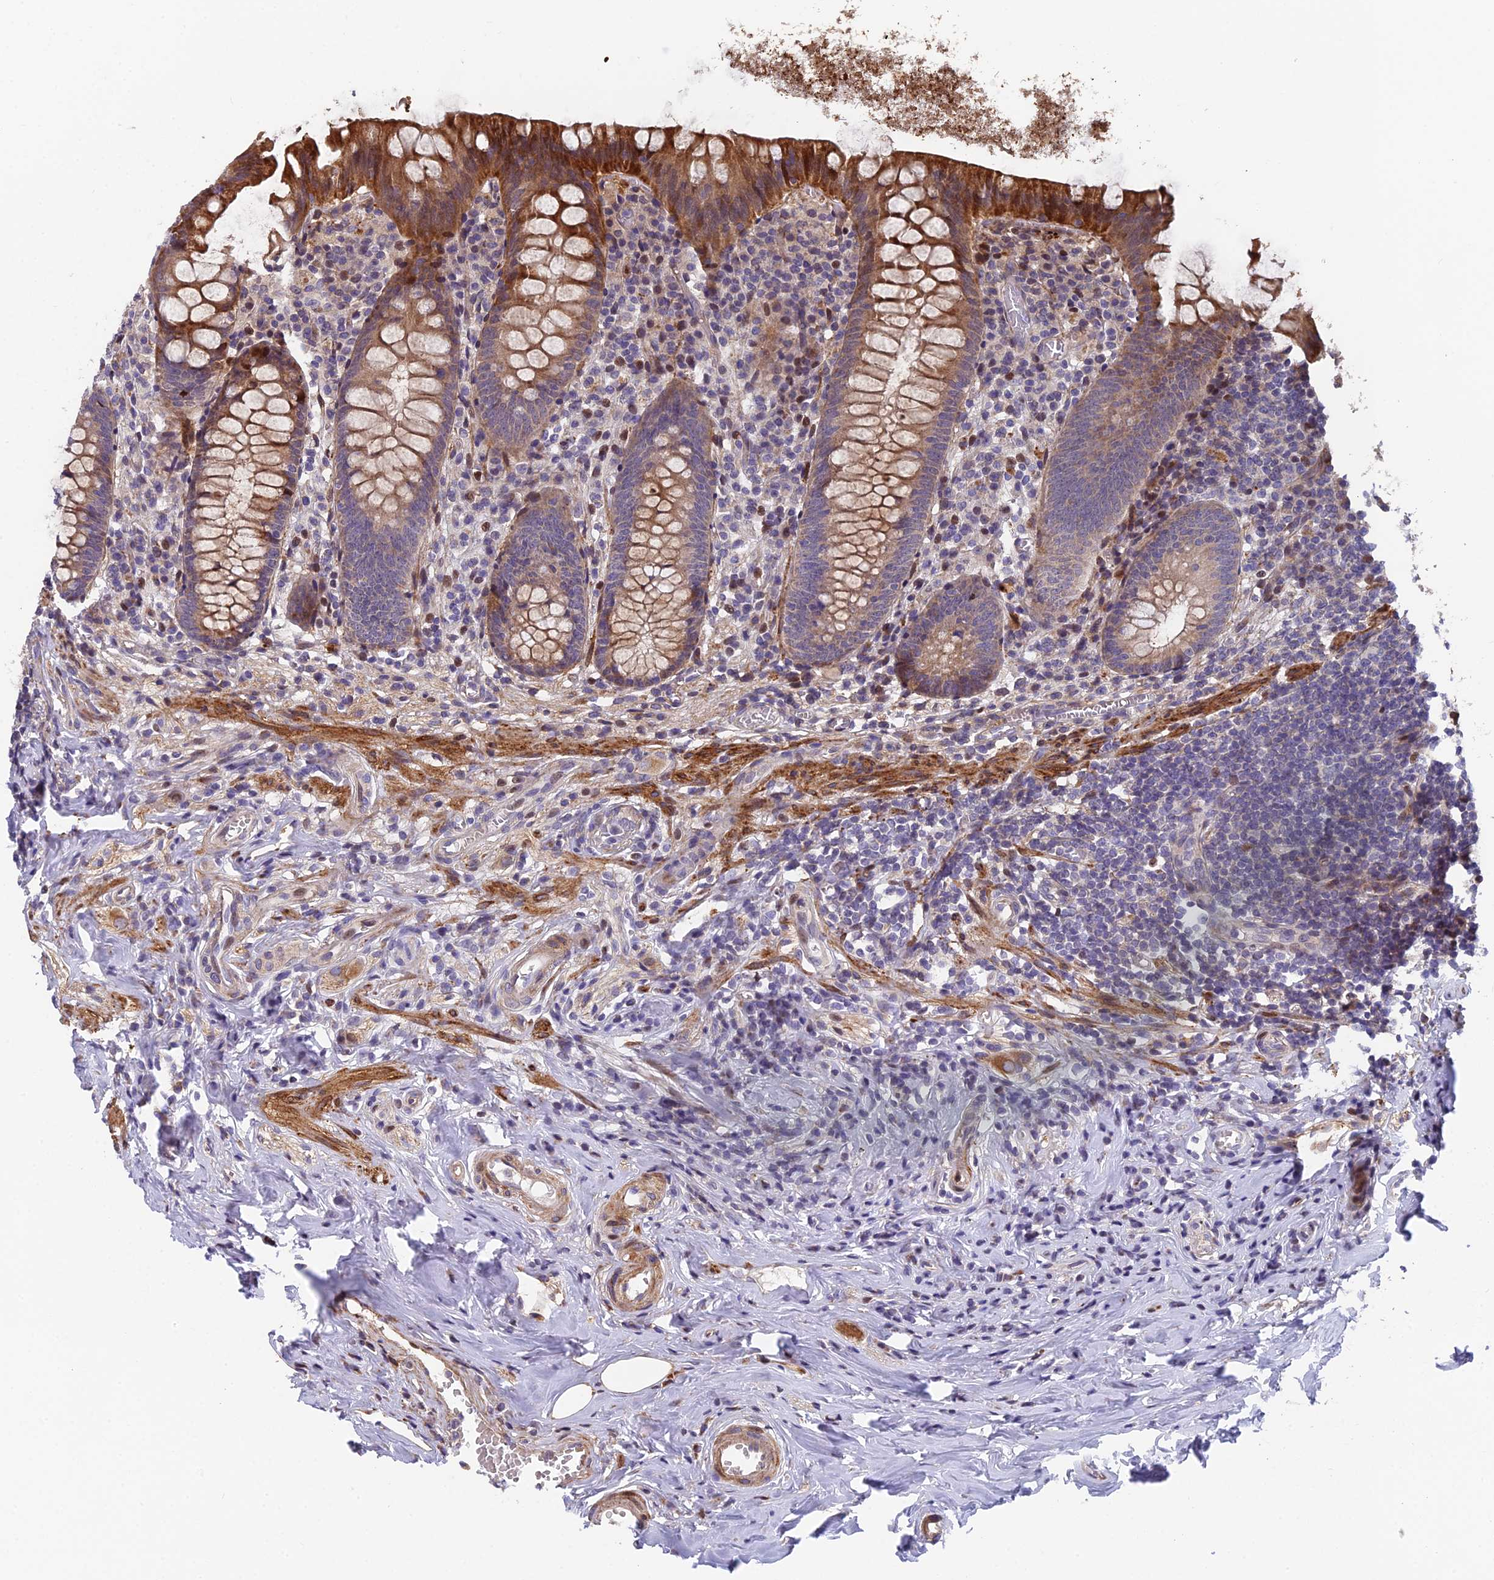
{"staining": {"intensity": "strong", "quantity": "25%-75%", "location": "cytoplasmic/membranous"}, "tissue": "appendix", "cell_type": "Glandular cells", "image_type": "normal", "snomed": [{"axis": "morphology", "description": "Normal tissue, NOS"}, {"axis": "topography", "description": "Appendix"}], "caption": "The image reveals staining of unremarkable appendix, revealing strong cytoplasmic/membranous protein positivity (brown color) within glandular cells.", "gene": "RAB28", "patient": {"sex": "female", "age": 51}}